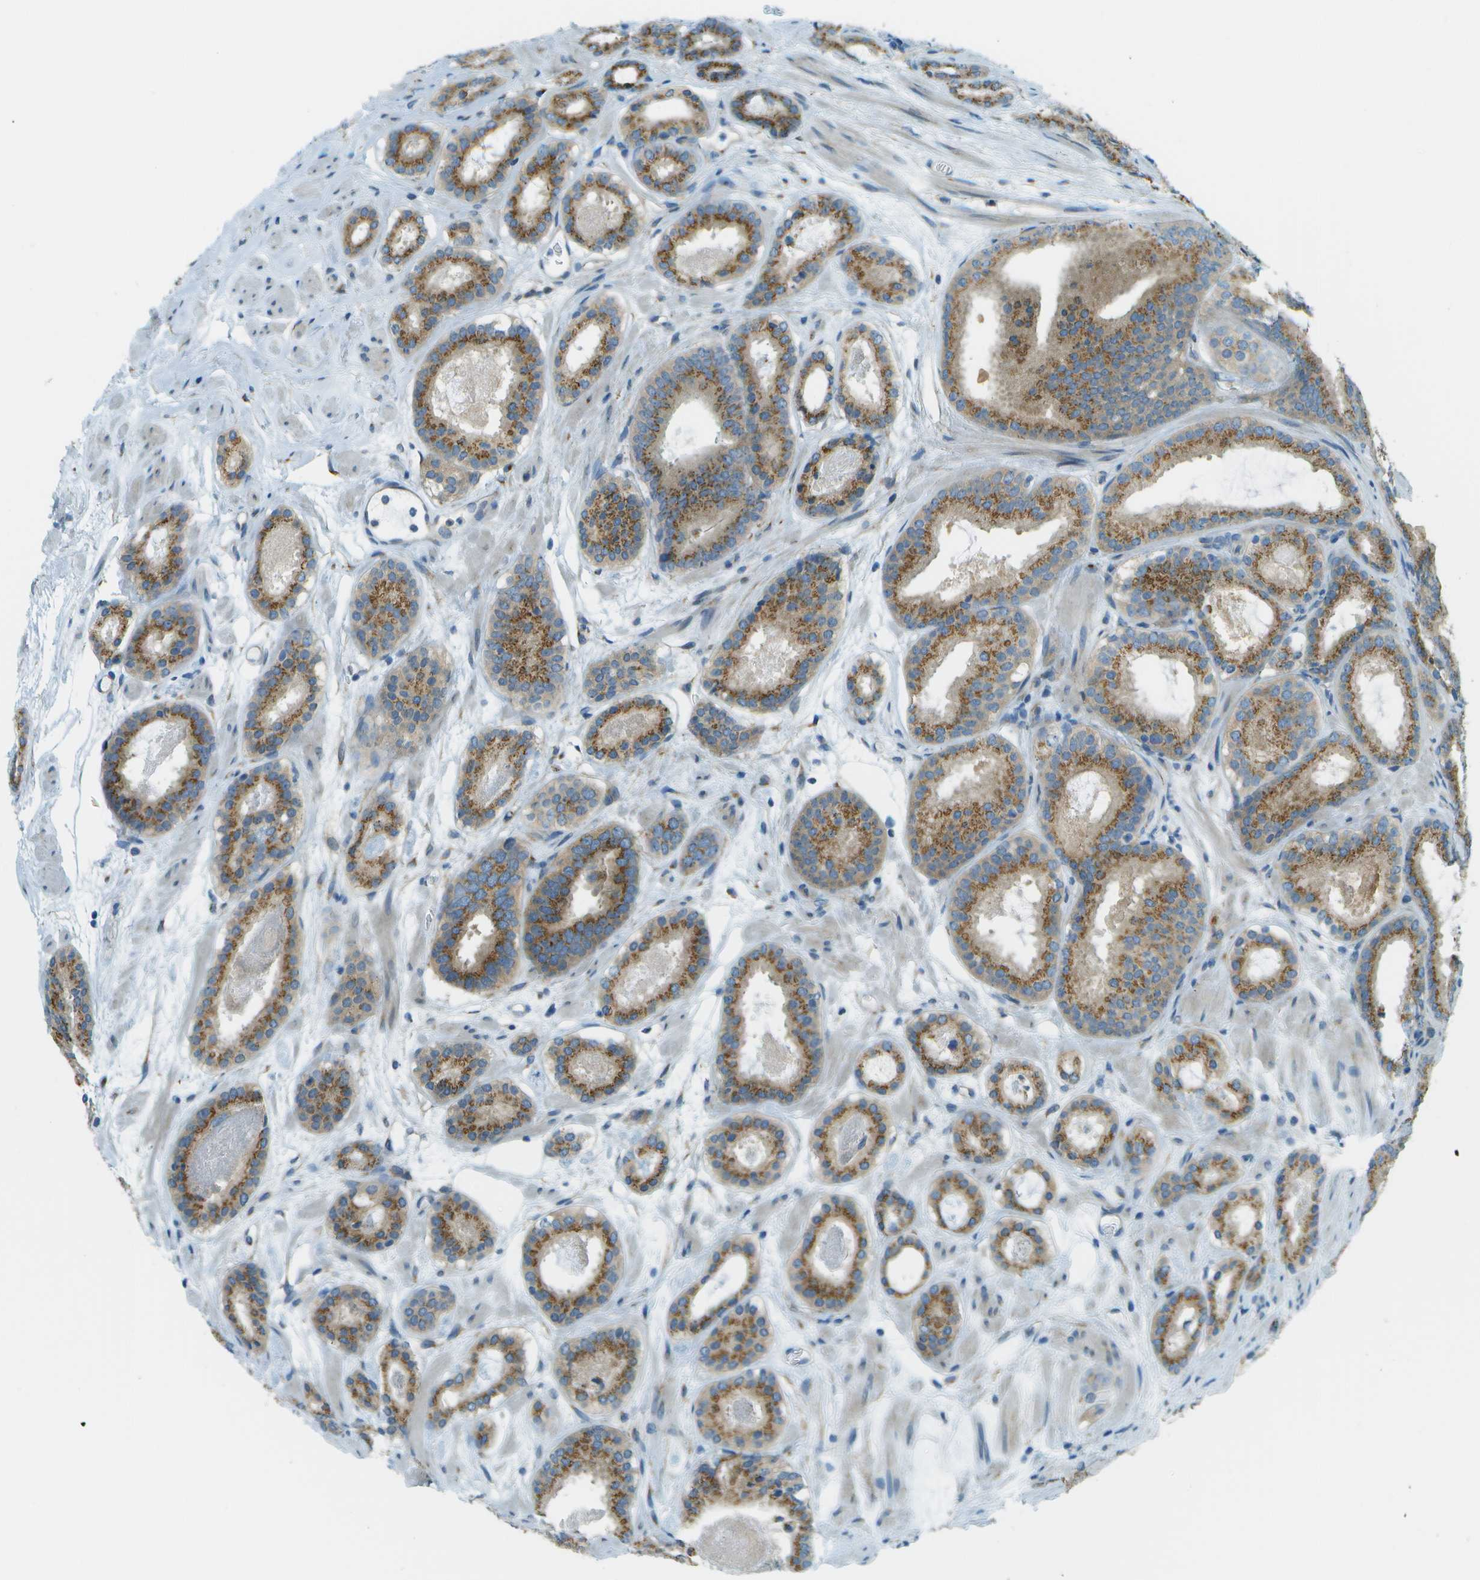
{"staining": {"intensity": "moderate", "quantity": ">75%", "location": "cytoplasmic/membranous"}, "tissue": "prostate cancer", "cell_type": "Tumor cells", "image_type": "cancer", "snomed": [{"axis": "morphology", "description": "Adenocarcinoma, Low grade"}, {"axis": "topography", "description": "Prostate"}], "caption": "Immunohistochemical staining of prostate low-grade adenocarcinoma reveals moderate cytoplasmic/membranous protein staining in approximately >75% of tumor cells.", "gene": "ACBD3", "patient": {"sex": "male", "age": 69}}